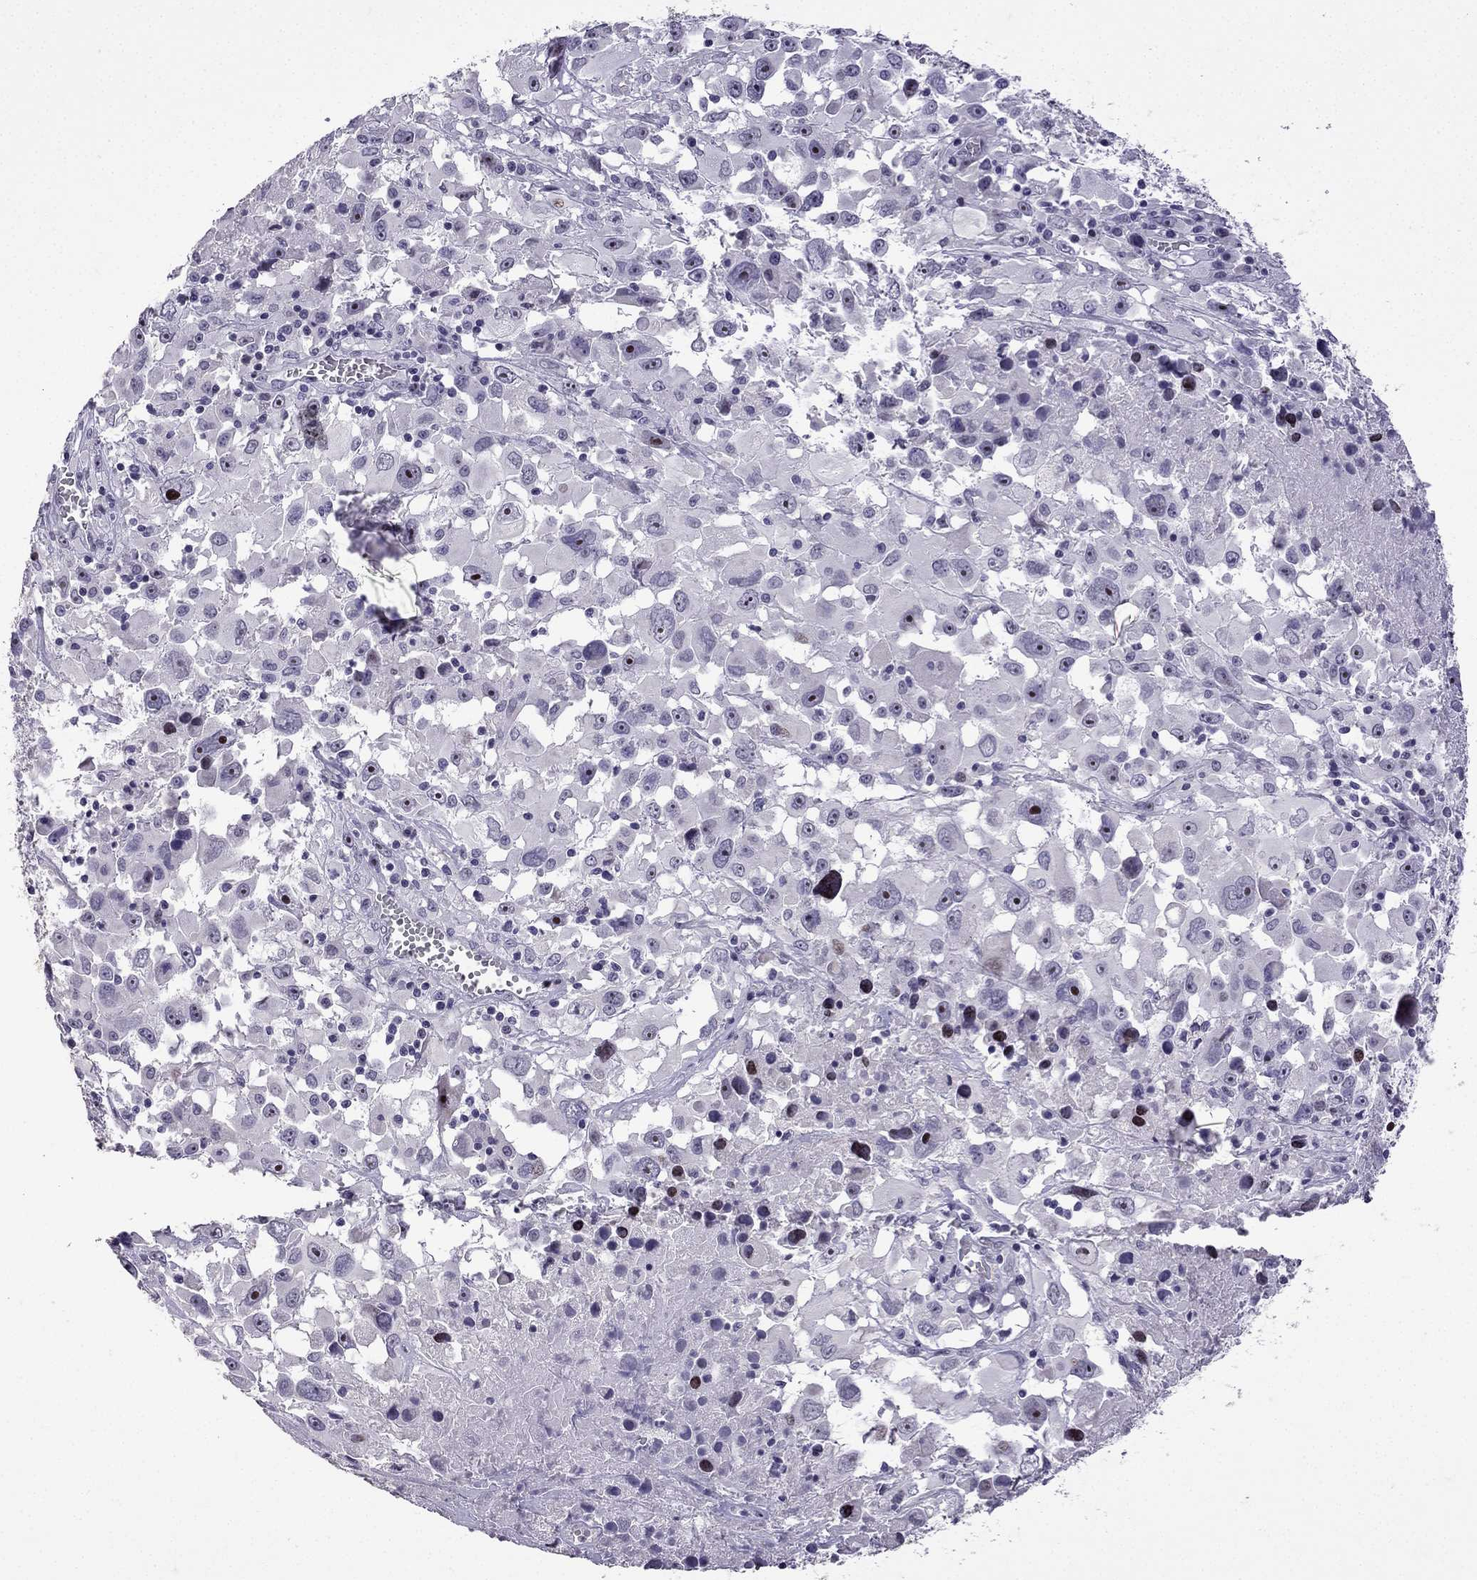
{"staining": {"intensity": "negative", "quantity": "none", "location": "none"}, "tissue": "melanoma", "cell_type": "Tumor cells", "image_type": "cancer", "snomed": [{"axis": "morphology", "description": "Malignant melanoma, Metastatic site"}, {"axis": "topography", "description": "Soft tissue"}], "caption": "Tumor cells are negative for protein expression in human malignant melanoma (metastatic site). (DAB (3,3'-diaminobenzidine) IHC visualized using brightfield microscopy, high magnification).", "gene": "TTN", "patient": {"sex": "male", "age": 50}}